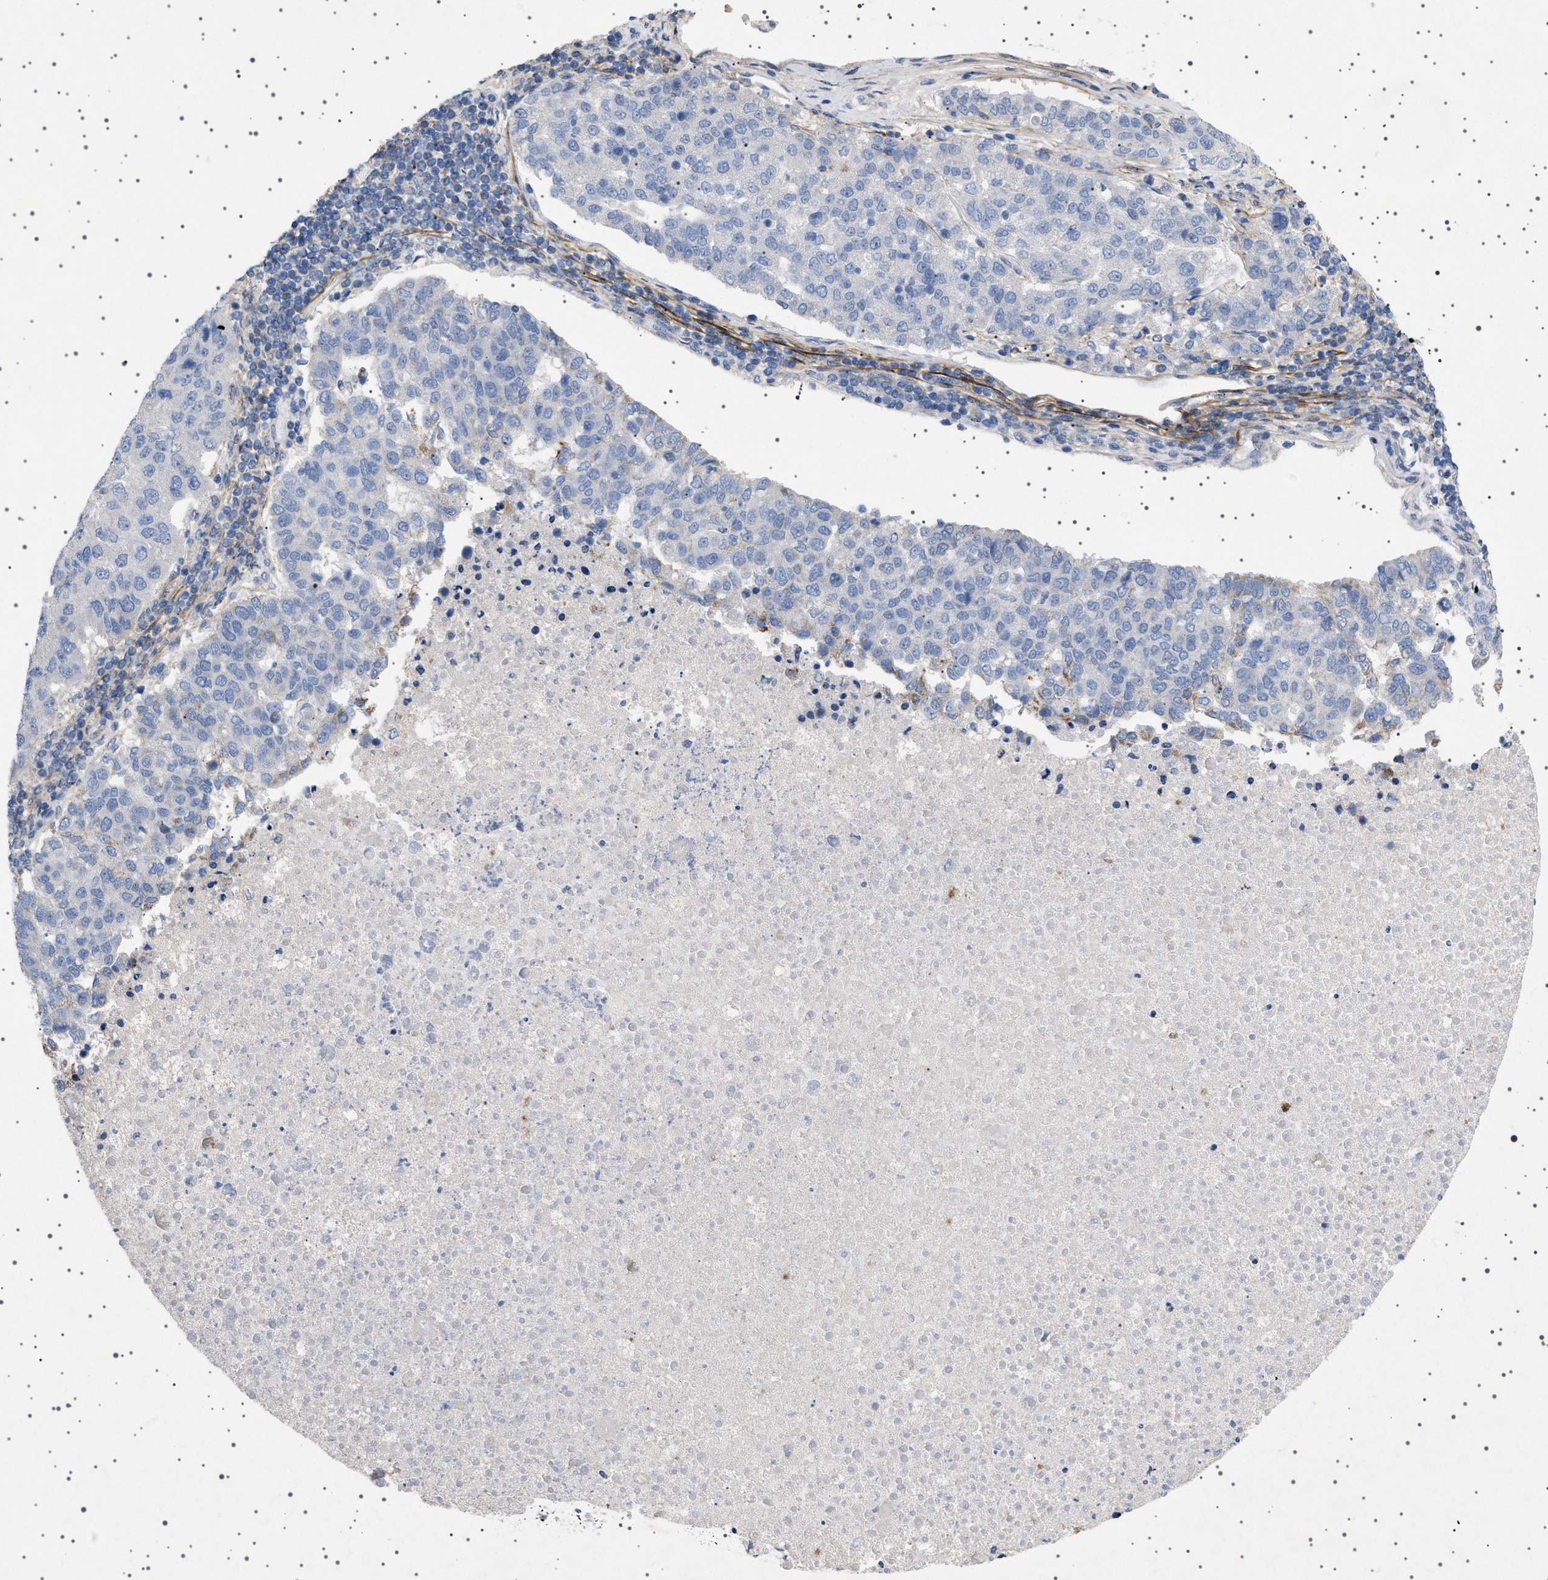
{"staining": {"intensity": "weak", "quantity": "<25%", "location": "cytoplasmic/membranous"}, "tissue": "pancreatic cancer", "cell_type": "Tumor cells", "image_type": "cancer", "snomed": [{"axis": "morphology", "description": "Adenocarcinoma, NOS"}, {"axis": "topography", "description": "Pancreas"}], "caption": "Micrograph shows no significant protein staining in tumor cells of pancreatic cancer.", "gene": "HTR1A", "patient": {"sex": "female", "age": 61}}